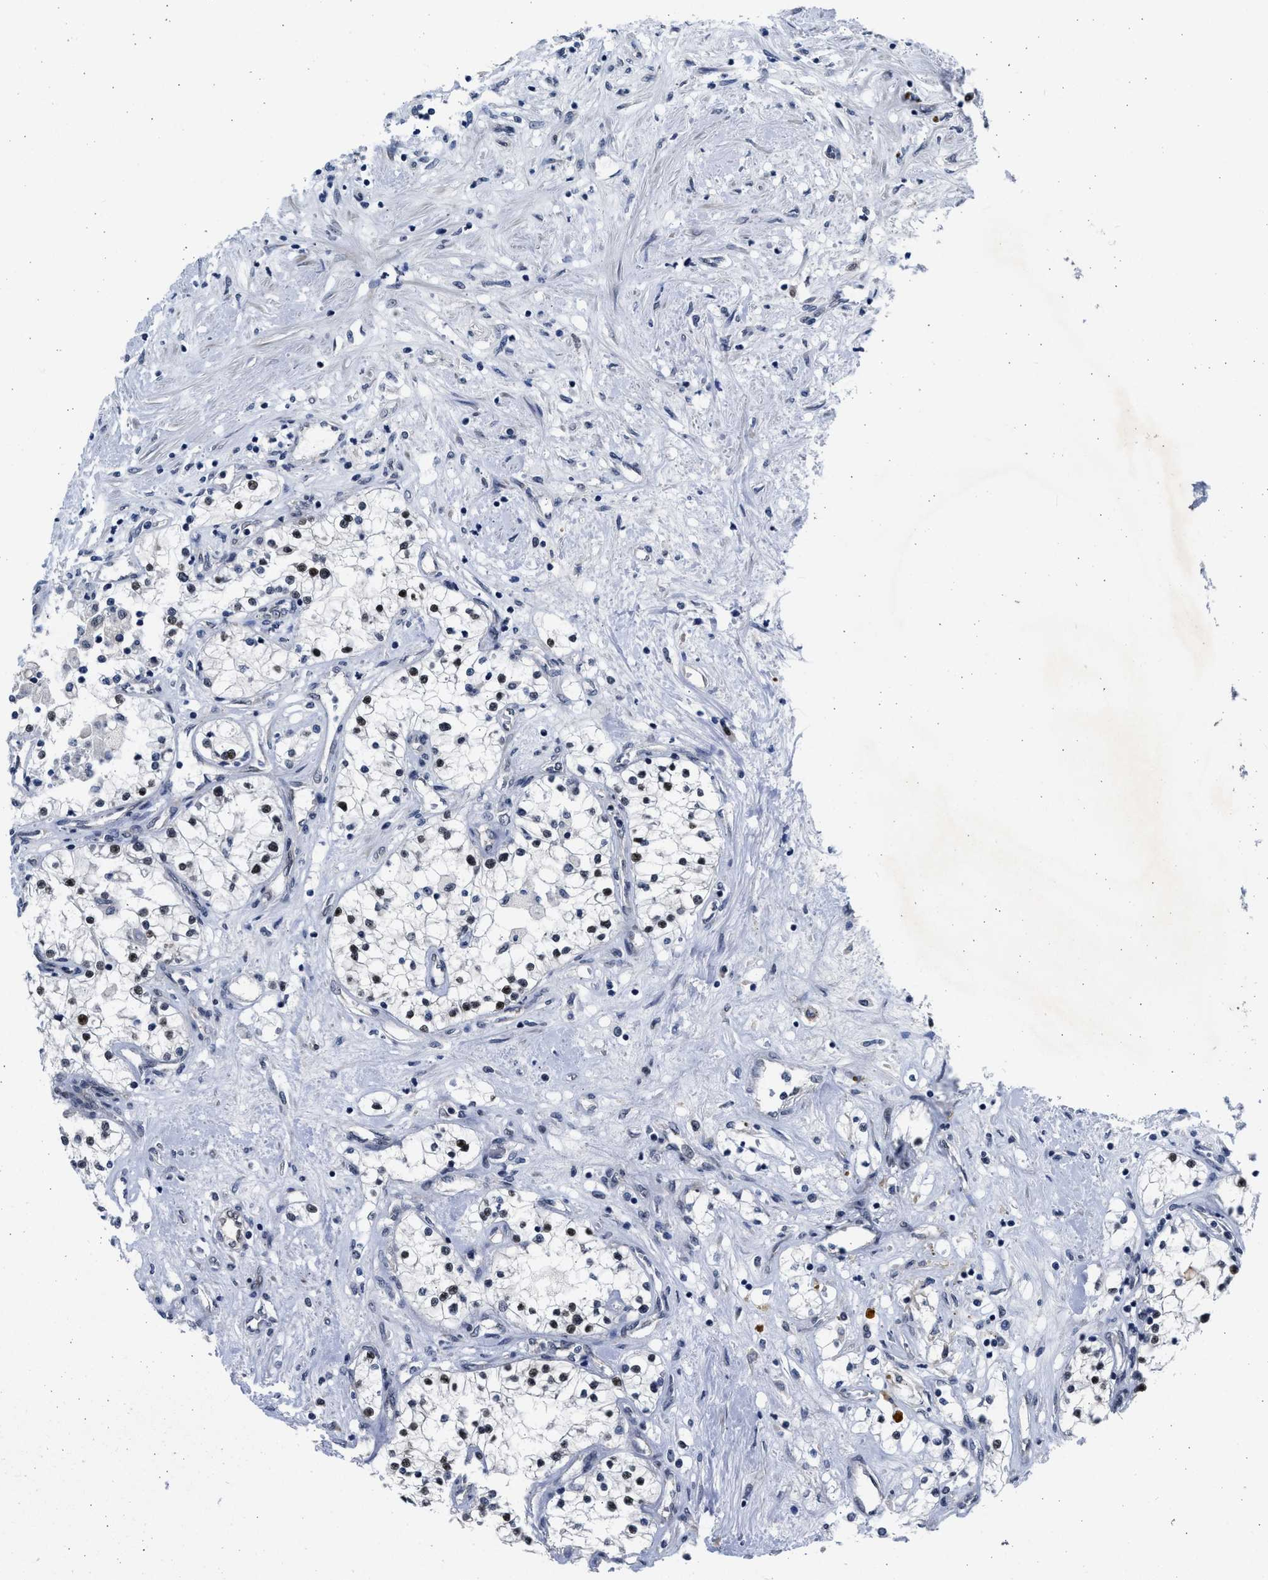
{"staining": {"intensity": "moderate", "quantity": "25%-75%", "location": "nuclear"}, "tissue": "renal cancer", "cell_type": "Tumor cells", "image_type": "cancer", "snomed": [{"axis": "morphology", "description": "Adenocarcinoma, NOS"}, {"axis": "topography", "description": "Kidney"}], "caption": "Immunohistochemistry (IHC) micrograph of neoplastic tissue: human adenocarcinoma (renal) stained using immunohistochemistry shows medium levels of moderate protein expression localized specifically in the nuclear of tumor cells, appearing as a nuclear brown color.", "gene": "HMGN3", "patient": {"sex": "male", "age": 68}}